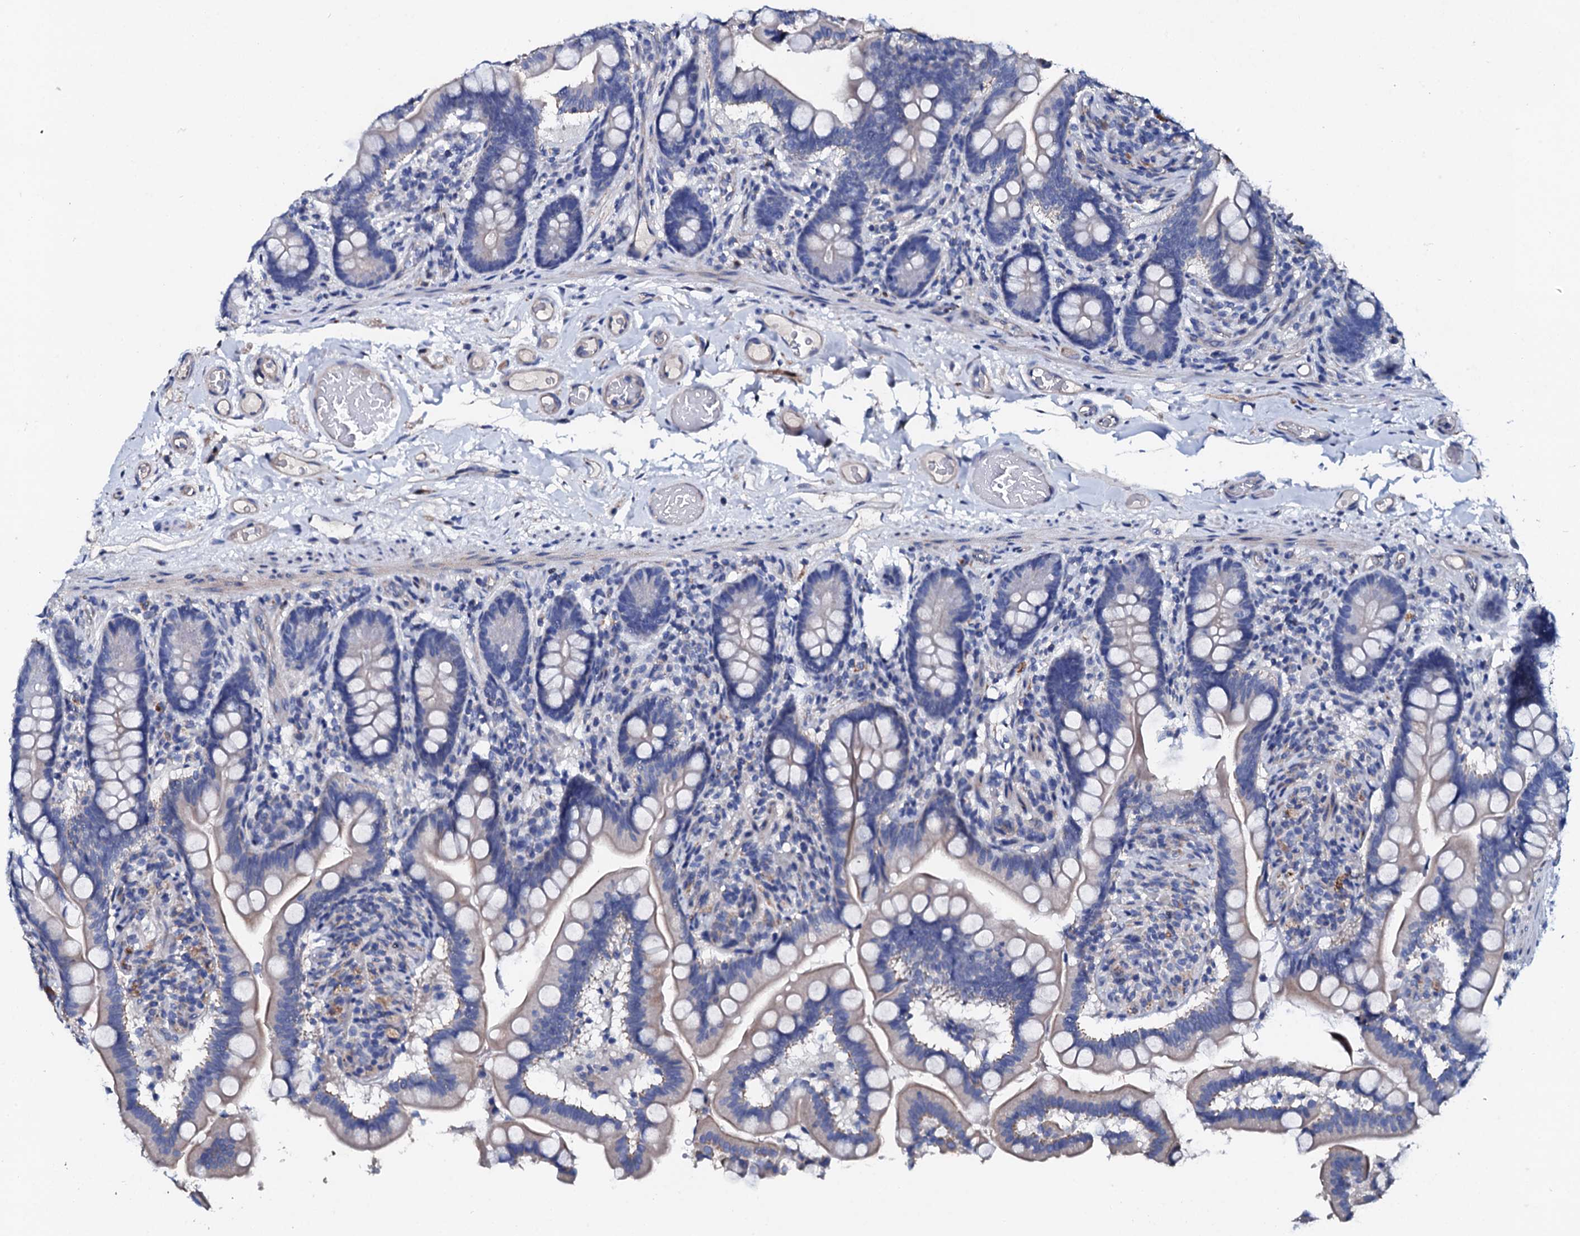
{"staining": {"intensity": "negative", "quantity": "none", "location": "none"}, "tissue": "small intestine", "cell_type": "Glandular cells", "image_type": "normal", "snomed": [{"axis": "morphology", "description": "Normal tissue, NOS"}, {"axis": "topography", "description": "Small intestine"}], "caption": "Immunohistochemistry of unremarkable human small intestine reveals no expression in glandular cells.", "gene": "KLHL32", "patient": {"sex": "female", "age": 64}}